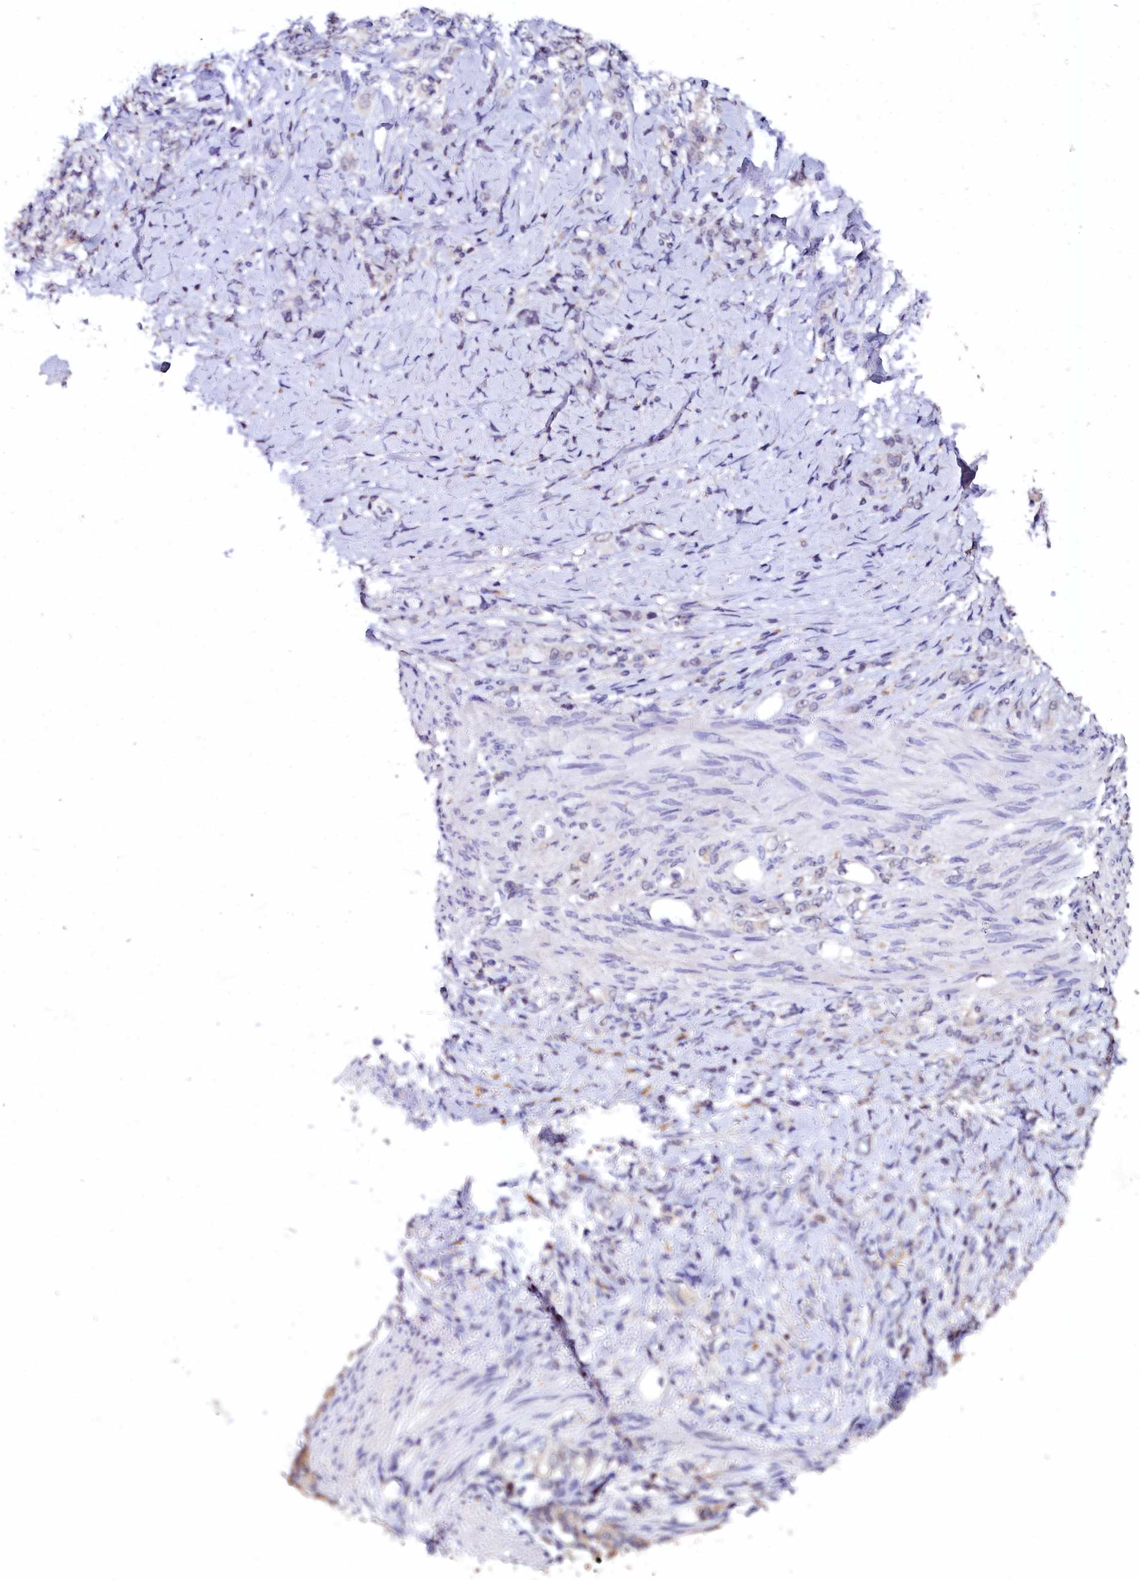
{"staining": {"intensity": "negative", "quantity": "none", "location": "none"}, "tissue": "stomach cancer", "cell_type": "Tumor cells", "image_type": "cancer", "snomed": [{"axis": "morphology", "description": "Adenocarcinoma, NOS"}, {"axis": "topography", "description": "Stomach"}], "caption": "Protein analysis of stomach adenocarcinoma displays no significant staining in tumor cells. The staining is performed using DAB (3,3'-diaminobenzidine) brown chromogen with nuclei counter-stained in using hematoxylin.", "gene": "CSTPP1", "patient": {"sex": "female", "age": 79}}